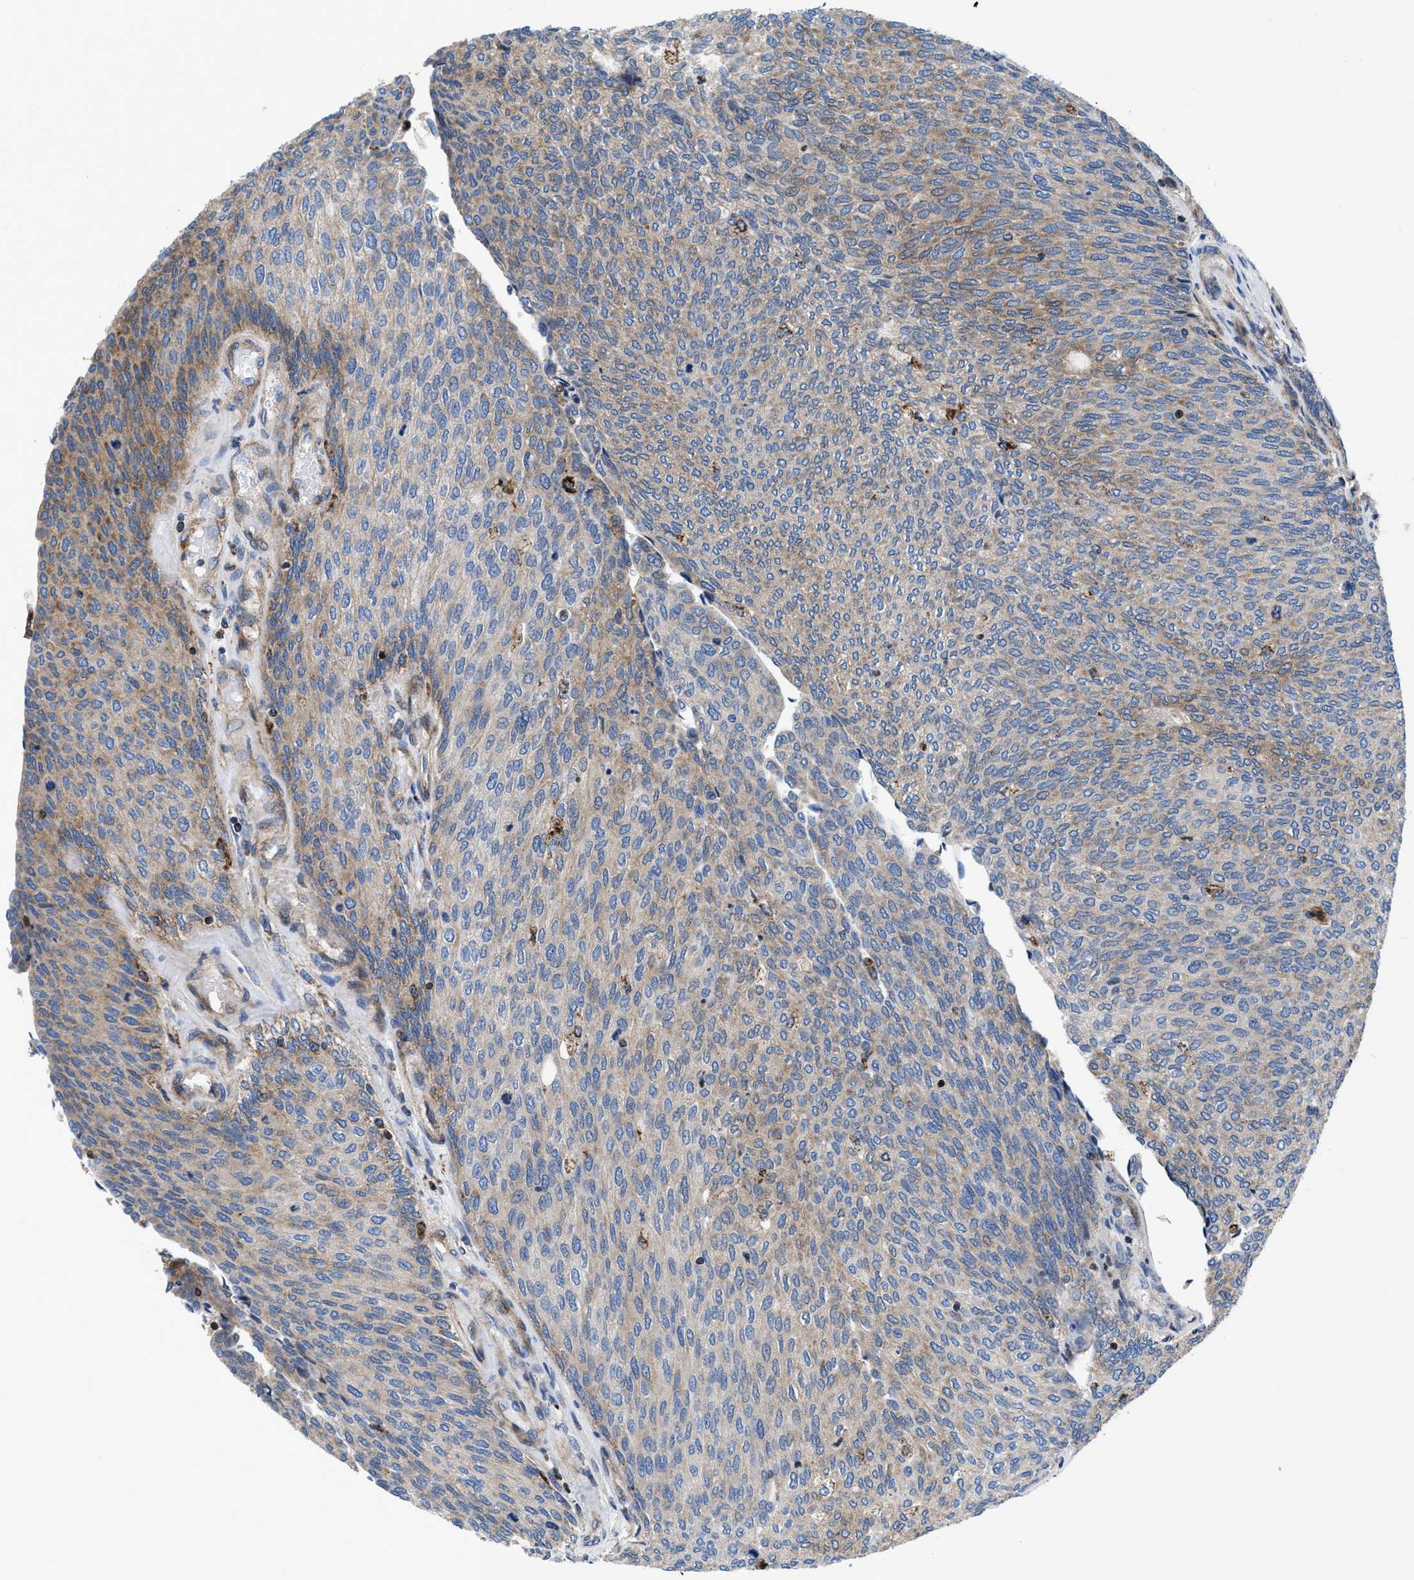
{"staining": {"intensity": "strong", "quantity": "25%-75%", "location": "cytoplasmic/membranous"}, "tissue": "urothelial cancer", "cell_type": "Tumor cells", "image_type": "cancer", "snomed": [{"axis": "morphology", "description": "Urothelial carcinoma, Low grade"}, {"axis": "topography", "description": "Urinary bladder"}], "caption": "Protein staining of urothelial carcinoma (low-grade) tissue exhibits strong cytoplasmic/membranous staining in approximately 25%-75% of tumor cells.", "gene": "PRR15L", "patient": {"sex": "female", "age": 79}}